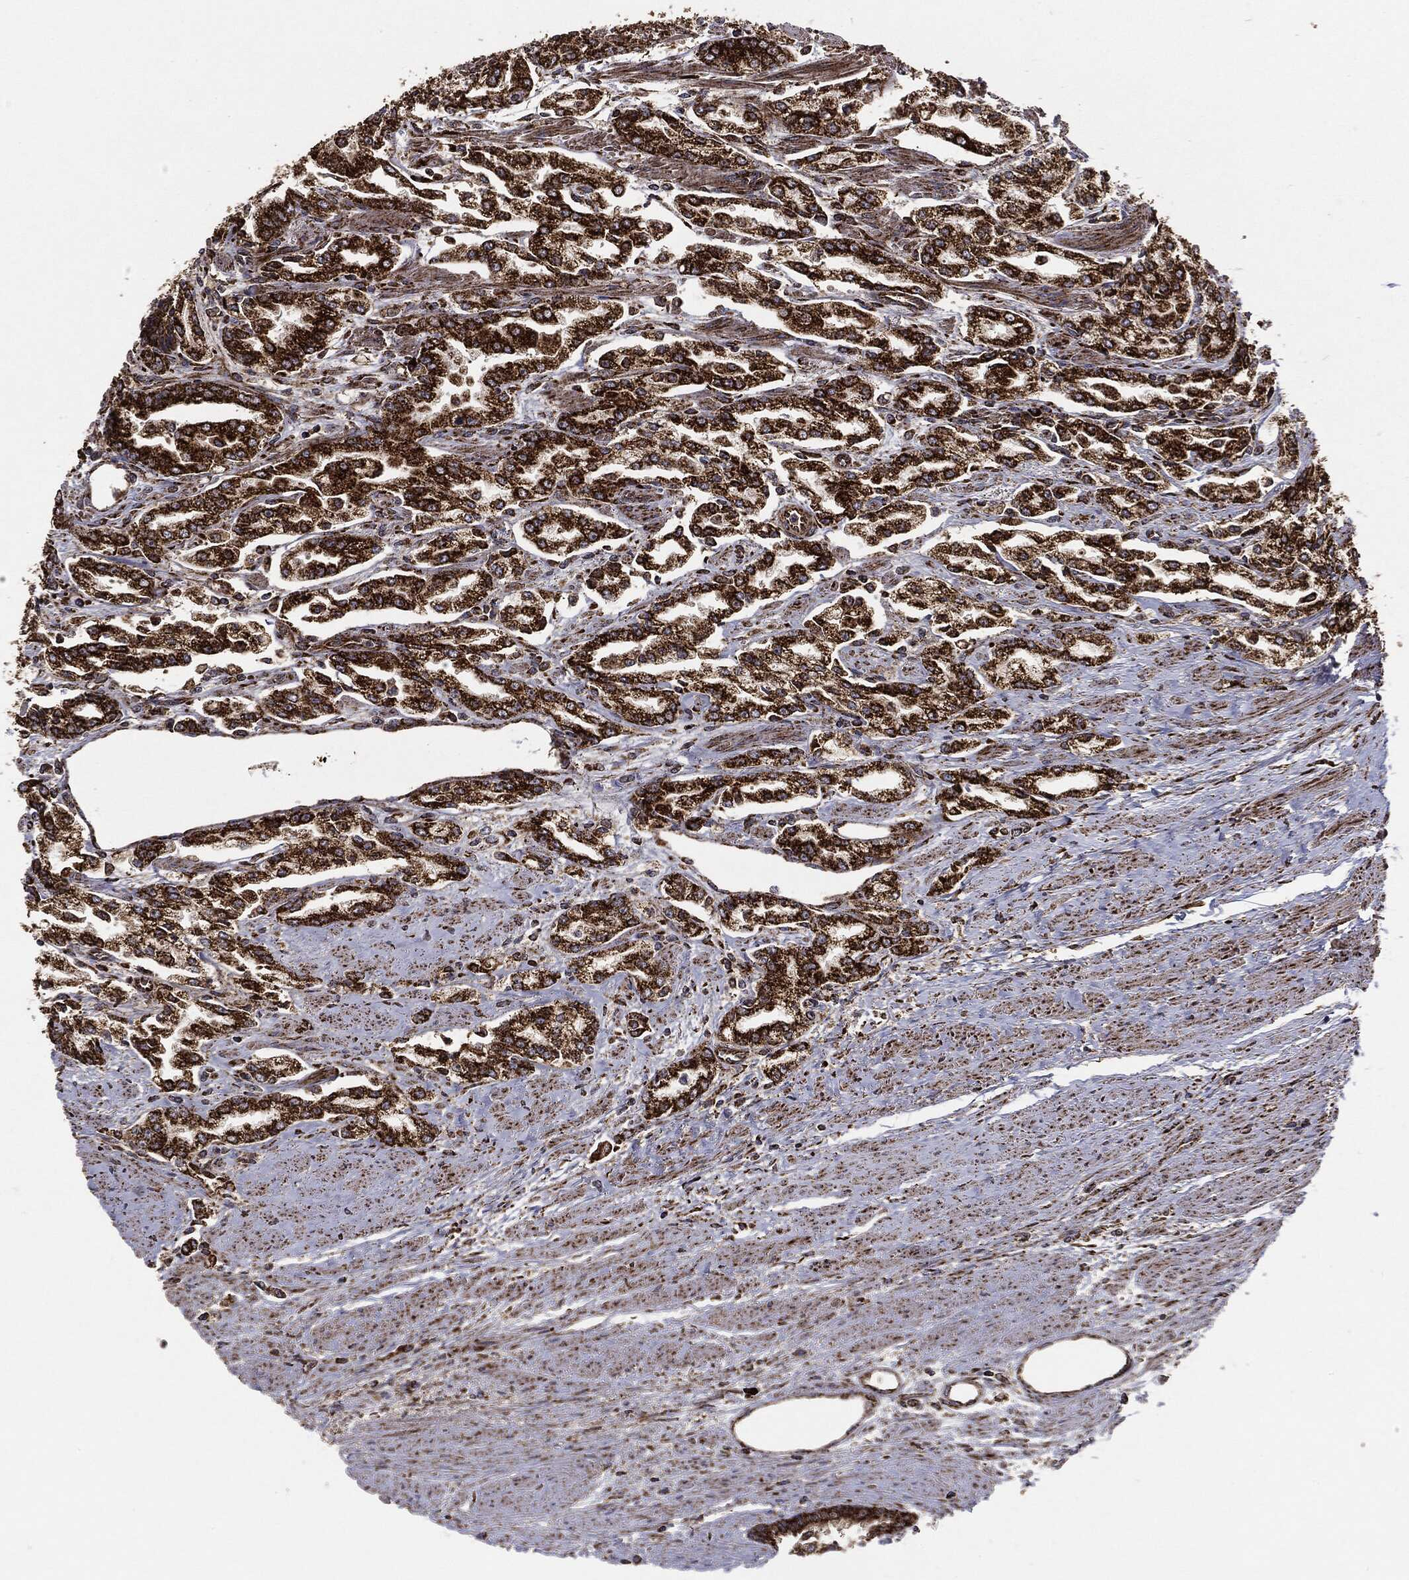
{"staining": {"intensity": "strong", "quantity": ">75%", "location": "cytoplasmic/membranous"}, "tissue": "prostate cancer", "cell_type": "Tumor cells", "image_type": "cancer", "snomed": [{"axis": "morphology", "description": "Adenocarcinoma, Medium grade"}, {"axis": "topography", "description": "Prostate"}], "caption": "IHC (DAB (3,3'-diaminobenzidine)) staining of prostate adenocarcinoma (medium-grade) exhibits strong cytoplasmic/membranous protein expression in approximately >75% of tumor cells.", "gene": "MAP2K1", "patient": {"sex": "male", "age": 71}}